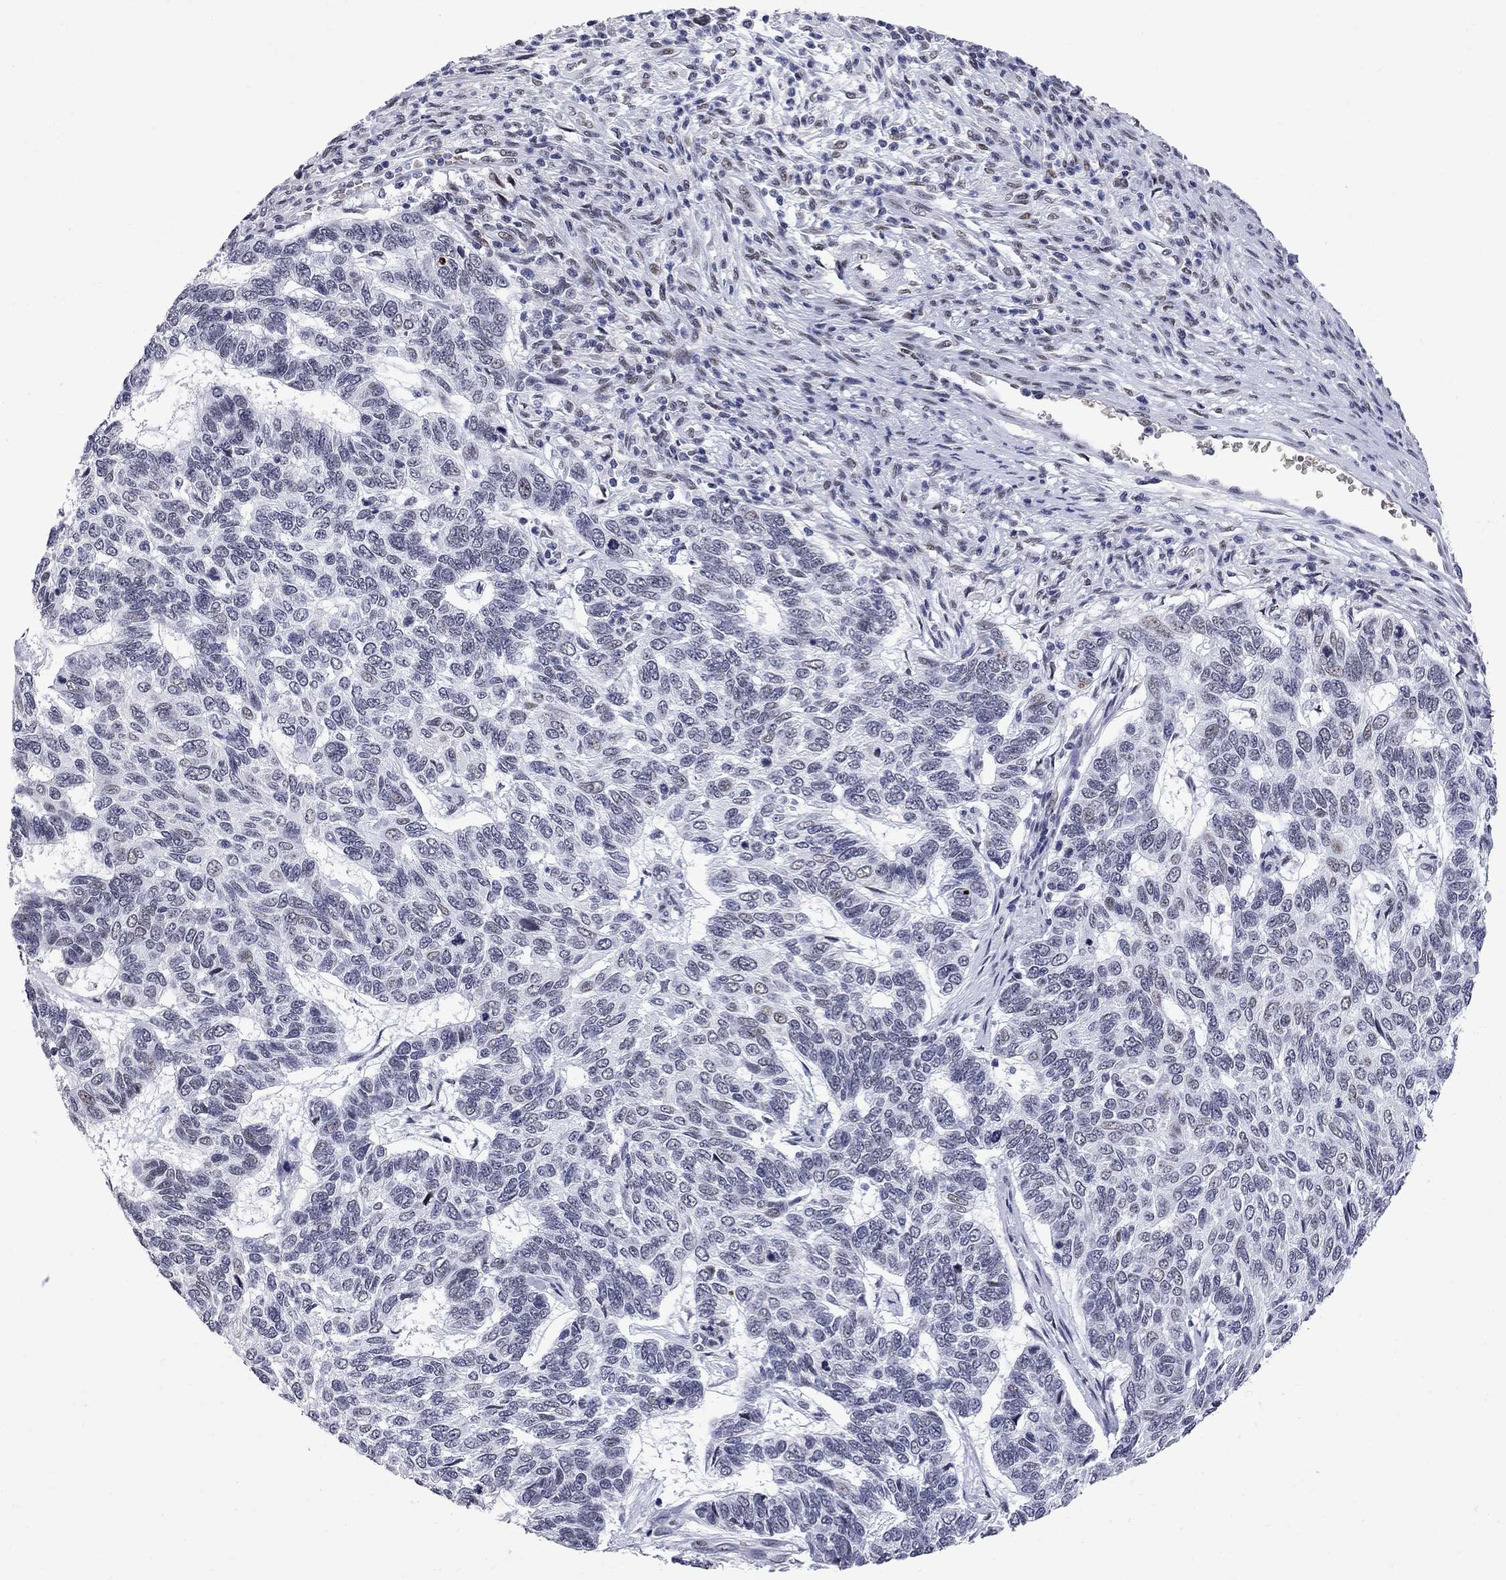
{"staining": {"intensity": "weak", "quantity": "<25%", "location": "nuclear"}, "tissue": "skin cancer", "cell_type": "Tumor cells", "image_type": "cancer", "snomed": [{"axis": "morphology", "description": "Basal cell carcinoma"}, {"axis": "topography", "description": "Skin"}], "caption": "Immunohistochemical staining of skin cancer (basal cell carcinoma) exhibits no significant staining in tumor cells. Nuclei are stained in blue.", "gene": "ZBTB47", "patient": {"sex": "female", "age": 65}}